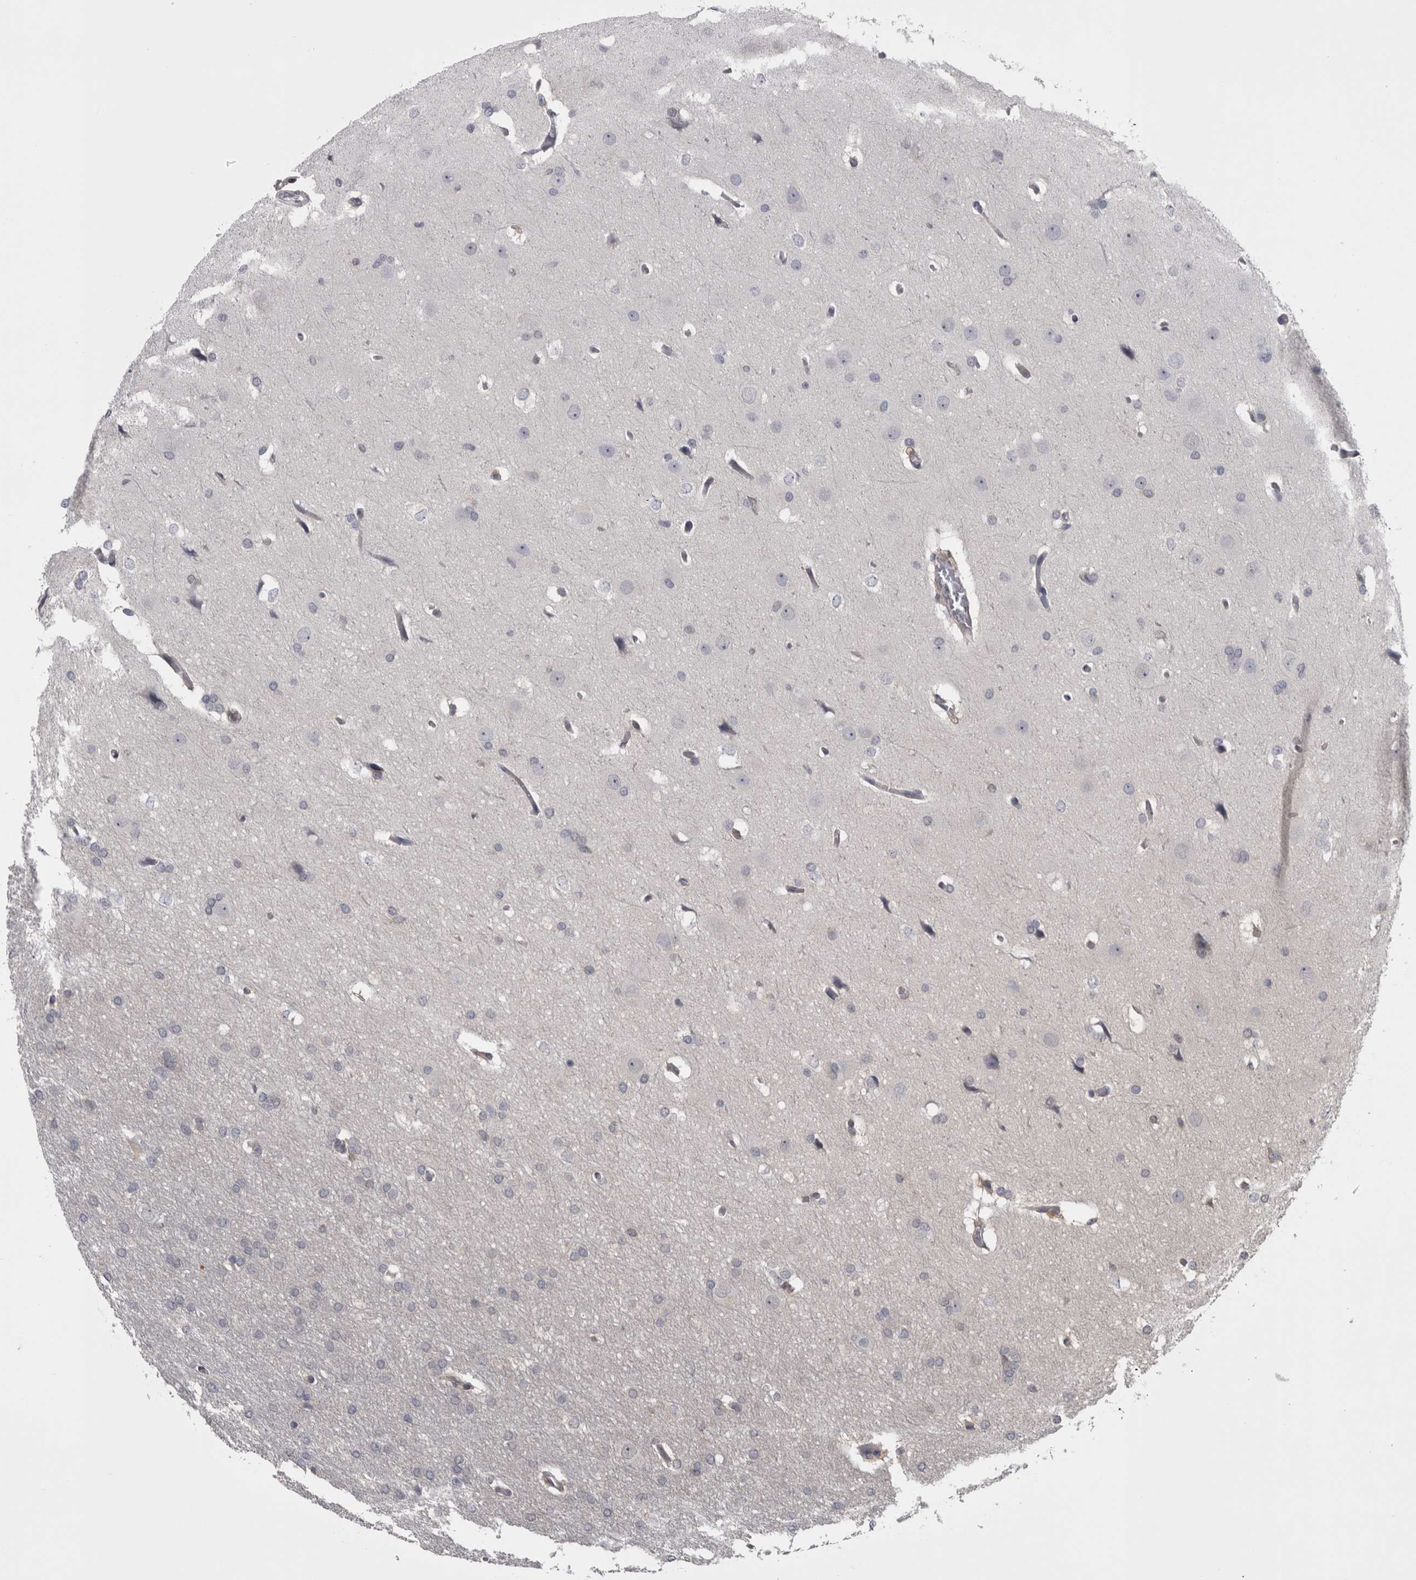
{"staining": {"intensity": "negative", "quantity": "none", "location": "none"}, "tissue": "glioma", "cell_type": "Tumor cells", "image_type": "cancer", "snomed": [{"axis": "morphology", "description": "Glioma, malignant, Low grade"}, {"axis": "topography", "description": "Brain"}], "caption": "Human glioma stained for a protein using IHC demonstrates no staining in tumor cells.", "gene": "APRT", "patient": {"sex": "female", "age": 37}}